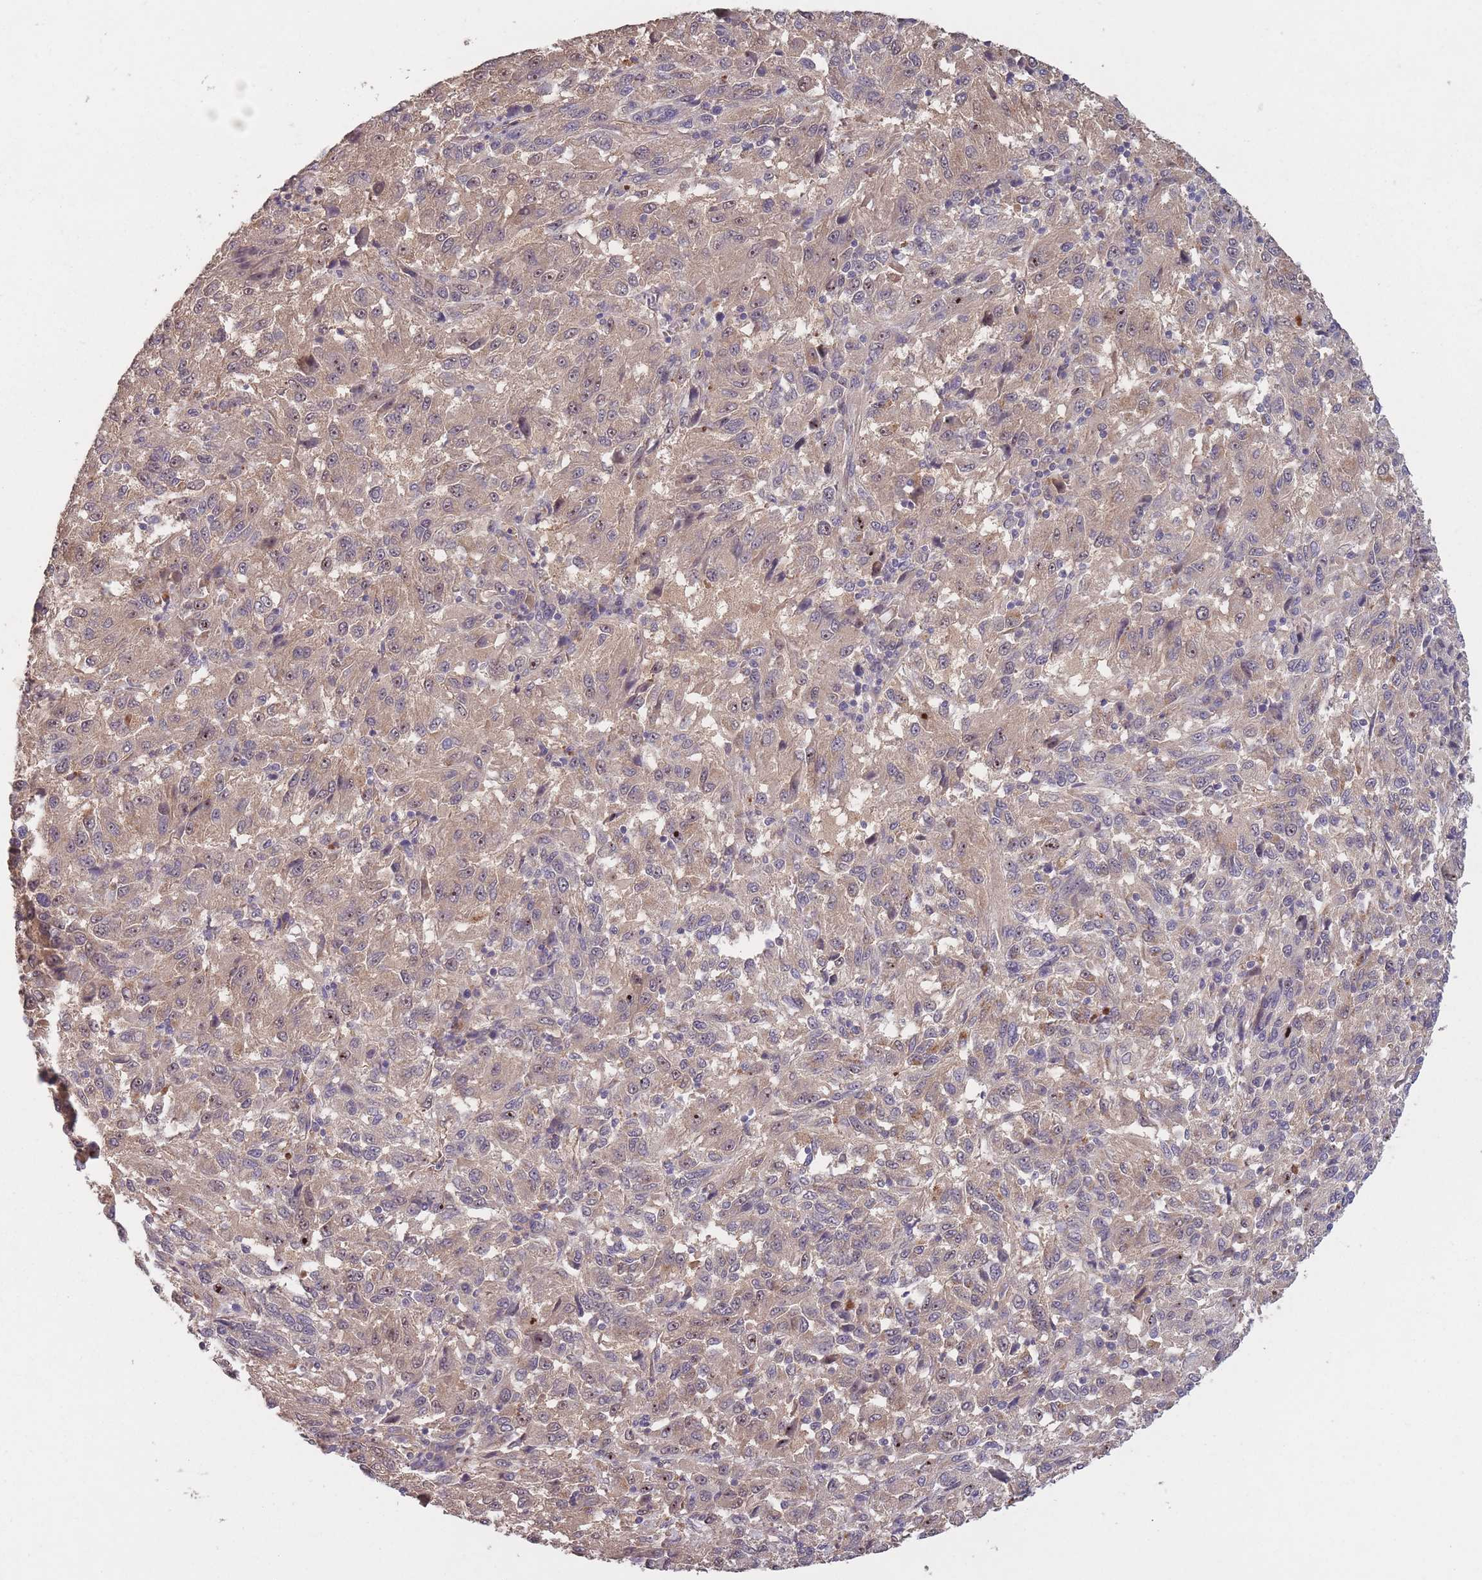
{"staining": {"intensity": "weak", "quantity": ">75%", "location": "cytoplasmic/membranous,nuclear"}, "tissue": "melanoma", "cell_type": "Tumor cells", "image_type": "cancer", "snomed": [{"axis": "morphology", "description": "Malignant melanoma, Metastatic site"}, {"axis": "topography", "description": "Lung"}], "caption": "The histopathology image shows a brown stain indicating the presence of a protein in the cytoplasmic/membranous and nuclear of tumor cells in melanoma. Immunohistochemistry stains the protein of interest in brown and the nuclei are stained blue.", "gene": "KIAA1755", "patient": {"sex": "male", "age": 64}}